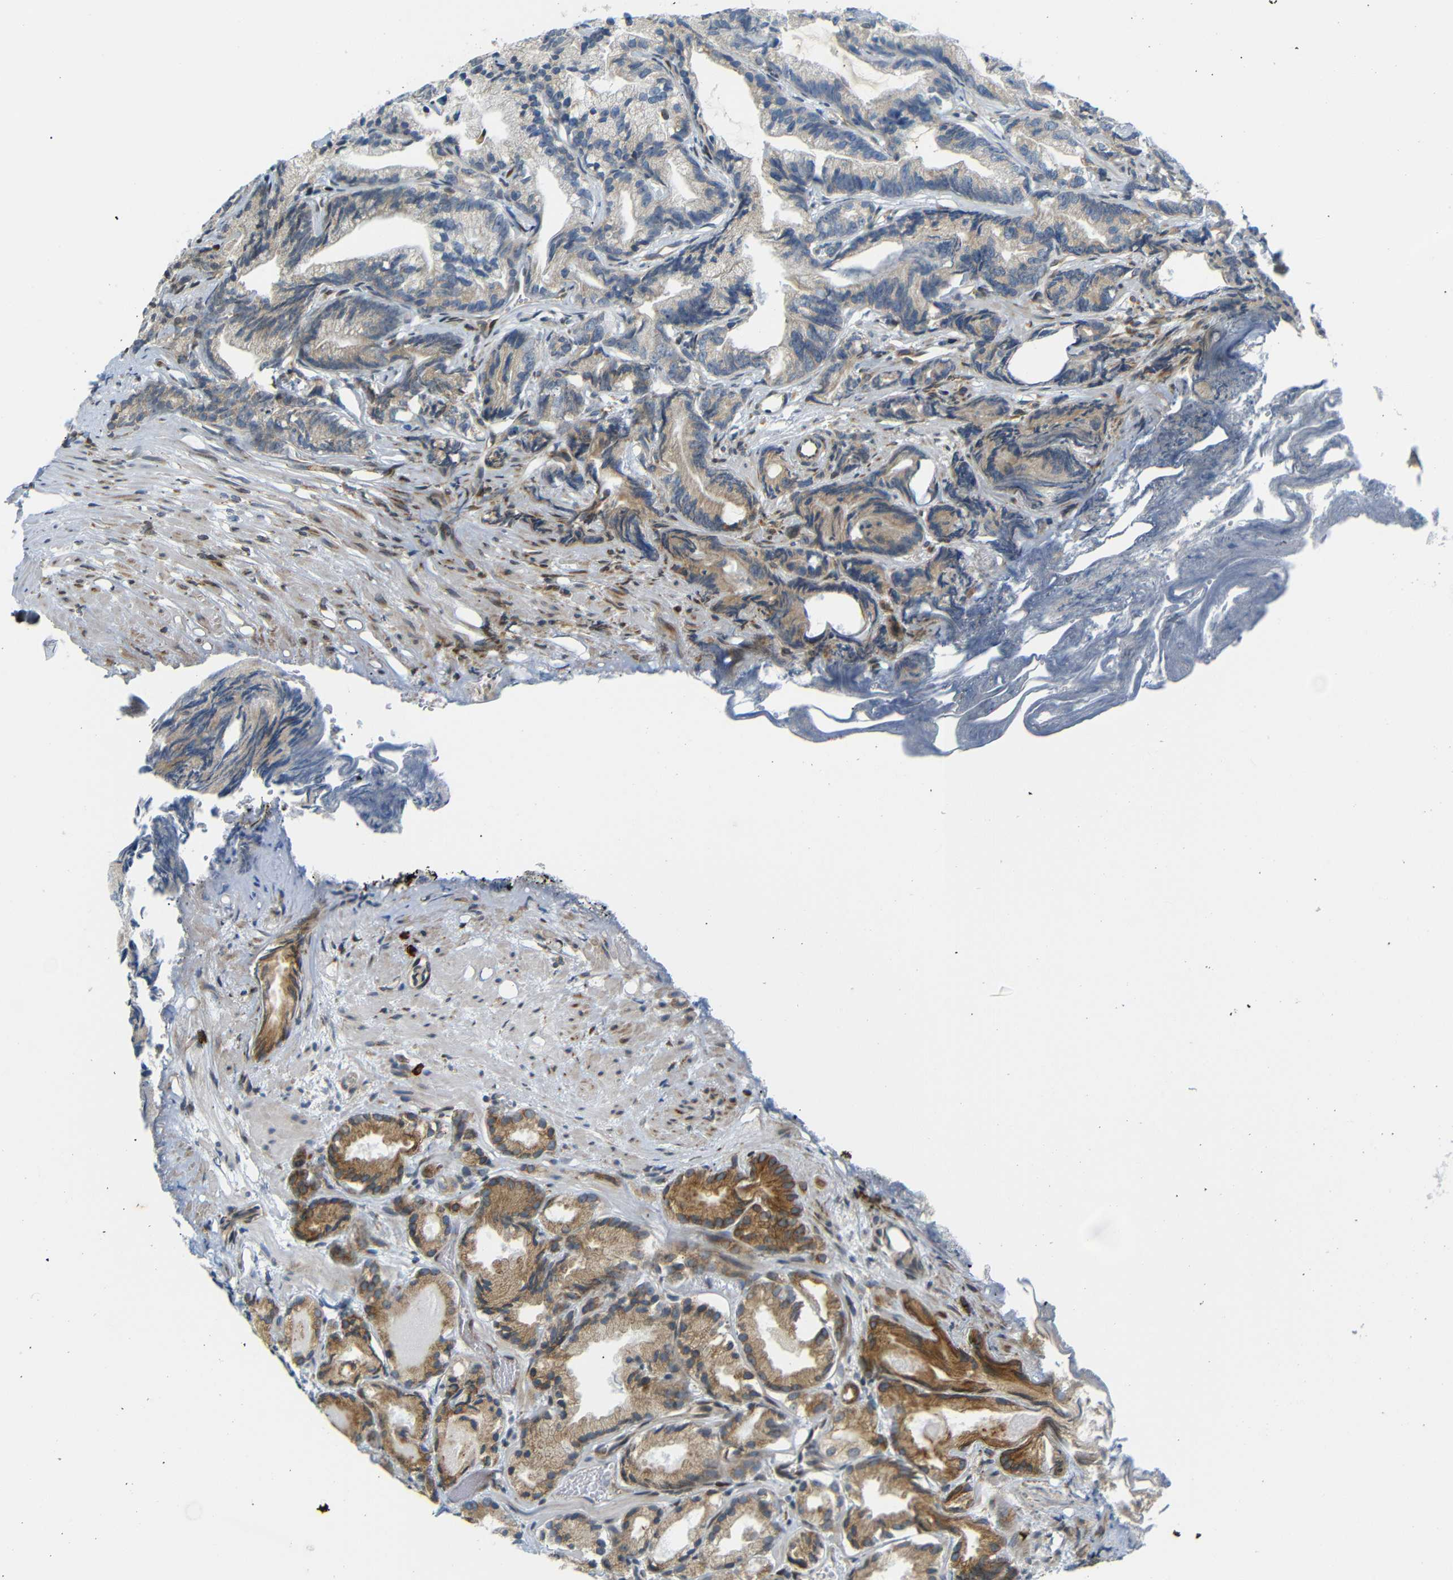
{"staining": {"intensity": "moderate", "quantity": "25%-75%", "location": "cytoplasmic/membranous"}, "tissue": "prostate cancer", "cell_type": "Tumor cells", "image_type": "cancer", "snomed": [{"axis": "morphology", "description": "Adenocarcinoma, Low grade"}, {"axis": "topography", "description": "Prostate"}], "caption": "Prostate low-grade adenocarcinoma tissue exhibits moderate cytoplasmic/membranous staining in about 25%-75% of tumor cells", "gene": "SPCS2", "patient": {"sex": "male", "age": 89}}